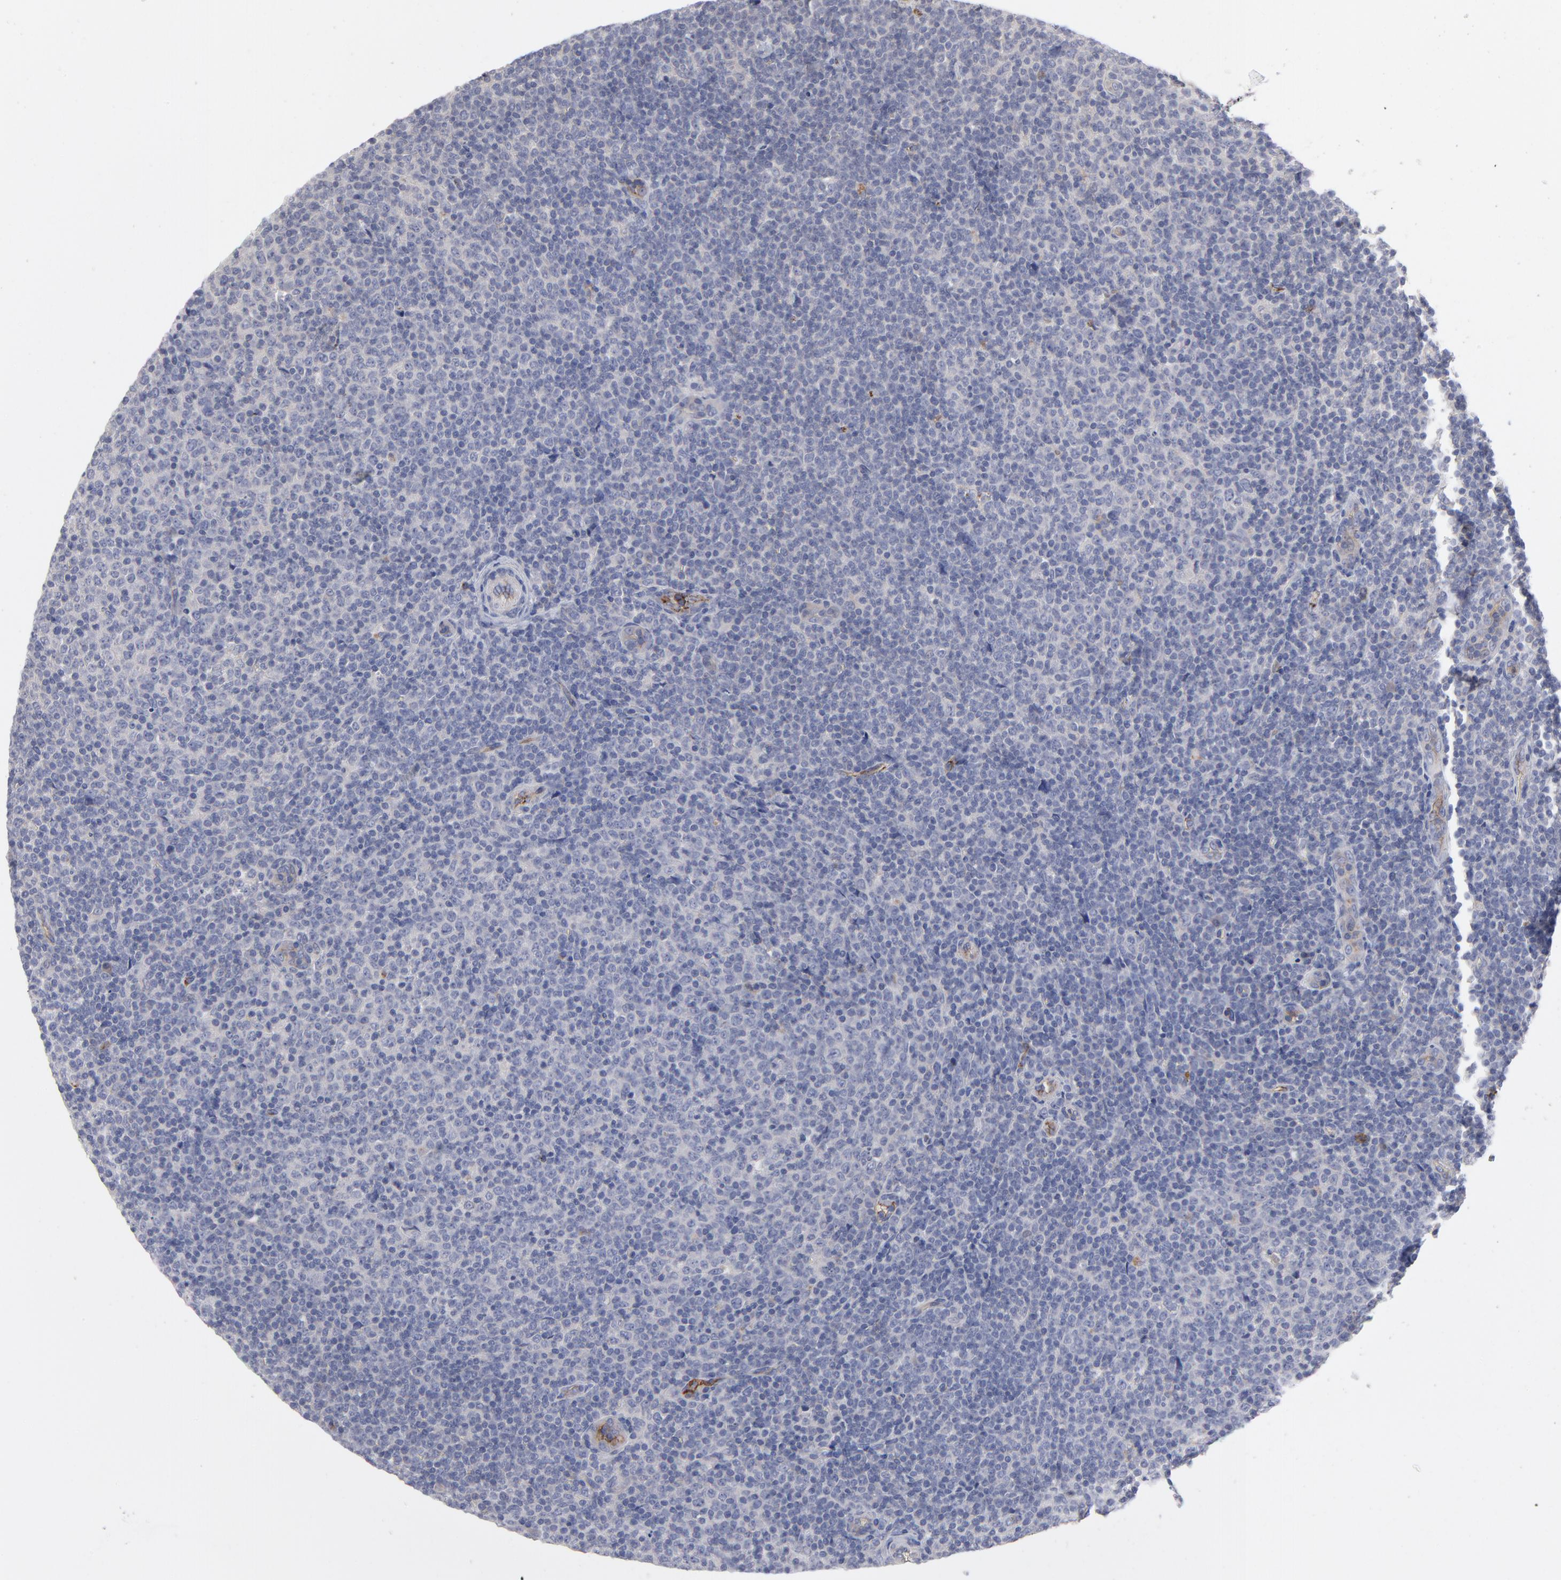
{"staining": {"intensity": "negative", "quantity": "none", "location": "none"}, "tissue": "lymphoma", "cell_type": "Tumor cells", "image_type": "cancer", "snomed": [{"axis": "morphology", "description": "Malignant lymphoma, non-Hodgkin's type, Low grade"}, {"axis": "topography", "description": "Lymph node"}], "caption": "Tumor cells are negative for protein expression in human low-grade malignant lymphoma, non-Hodgkin's type.", "gene": "CCR3", "patient": {"sex": "male", "age": 70}}